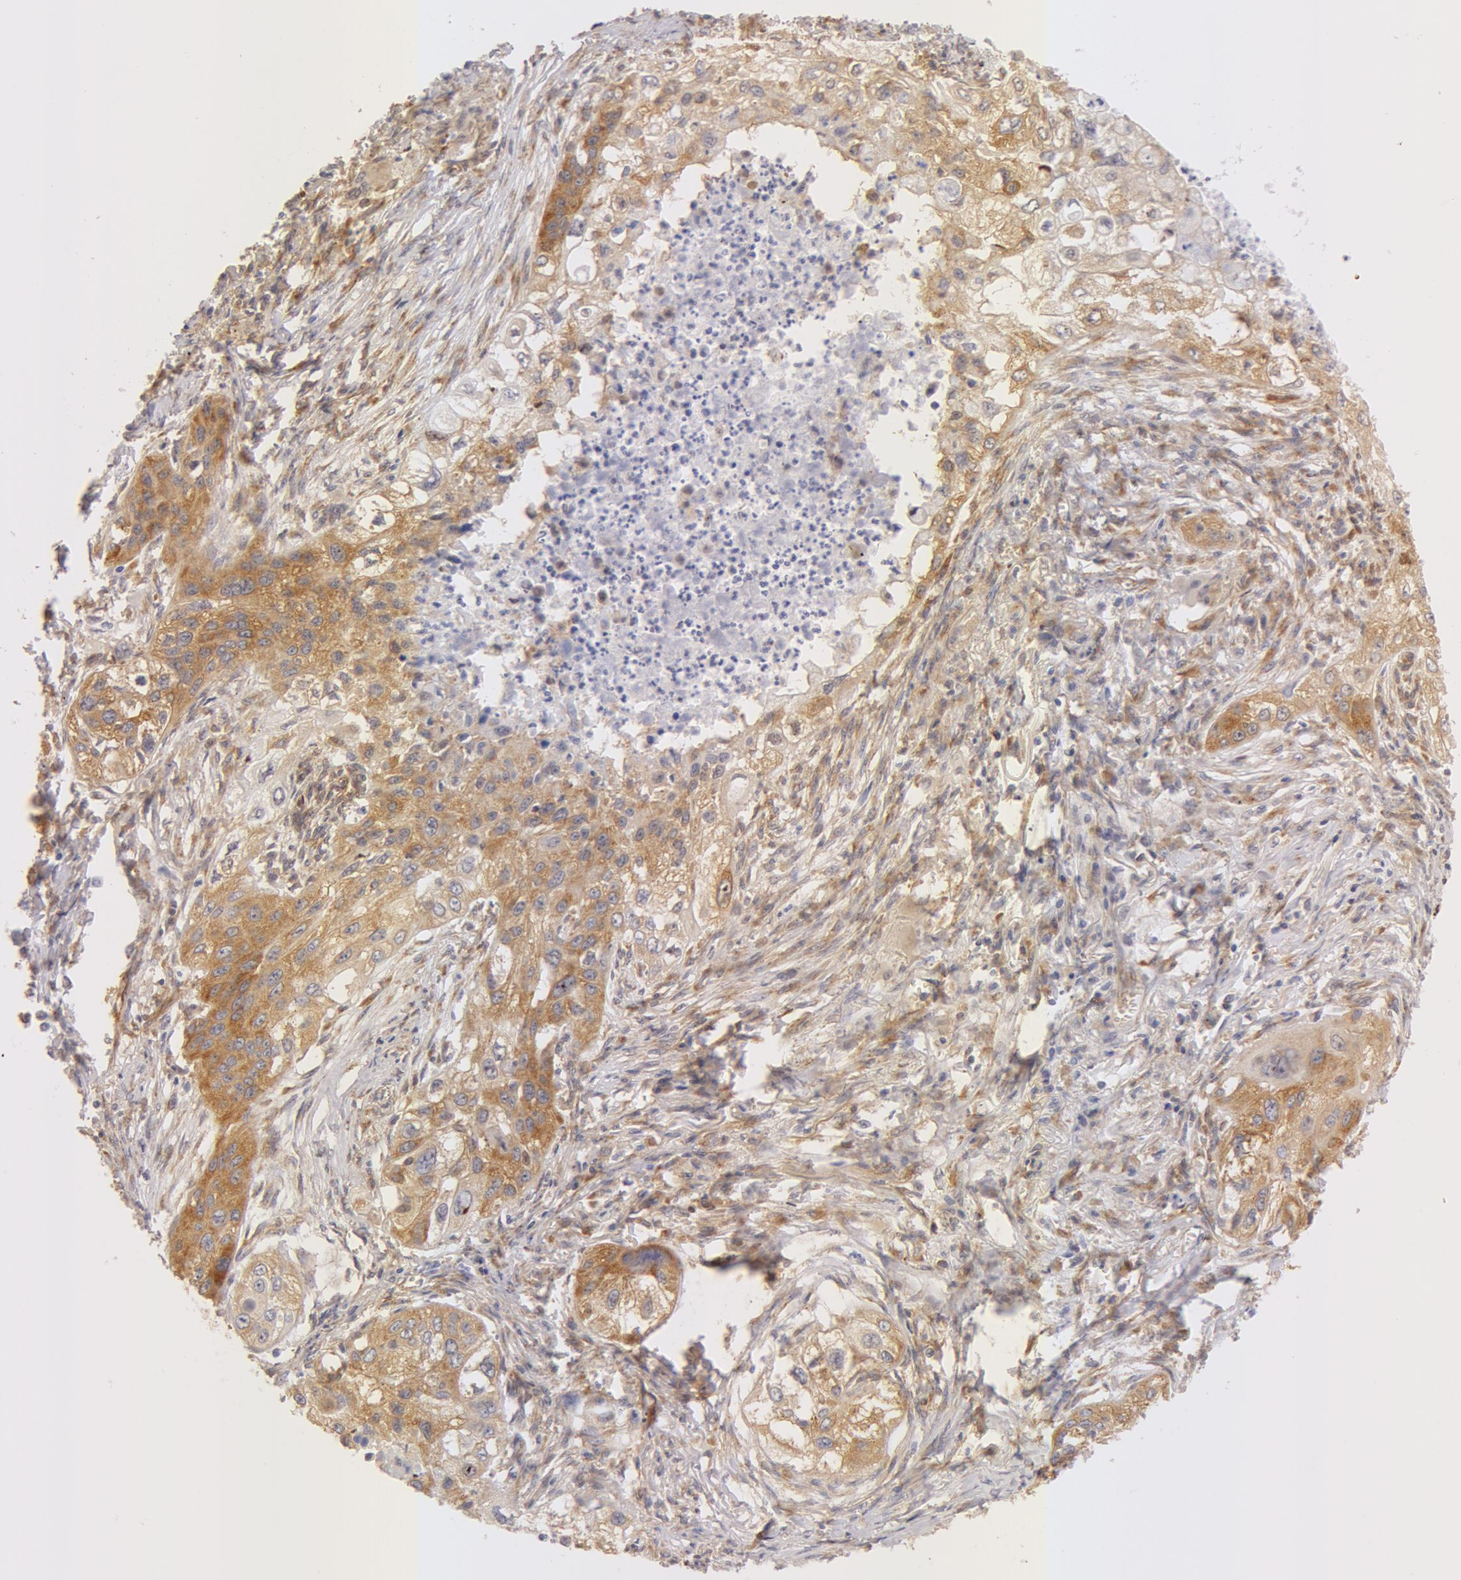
{"staining": {"intensity": "weak", "quantity": "25%-75%", "location": "cytoplasmic/membranous"}, "tissue": "lung cancer", "cell_type": "Tumor cells", "image_type": "cancer", "snomed": [{"axis": "morphology", "description": "Squamous cell carcinoma, NOS"}, {"axis": "topography", "description": "Lung"}], "caption": "A micrograph of lung squamous cell carcinoma stained for a protein demonstrates weak cytoplasmic/membranous brown staining in tumor cells.", "gene": "DDX3Y", "patient": {"sex": "male", "age": 71}}